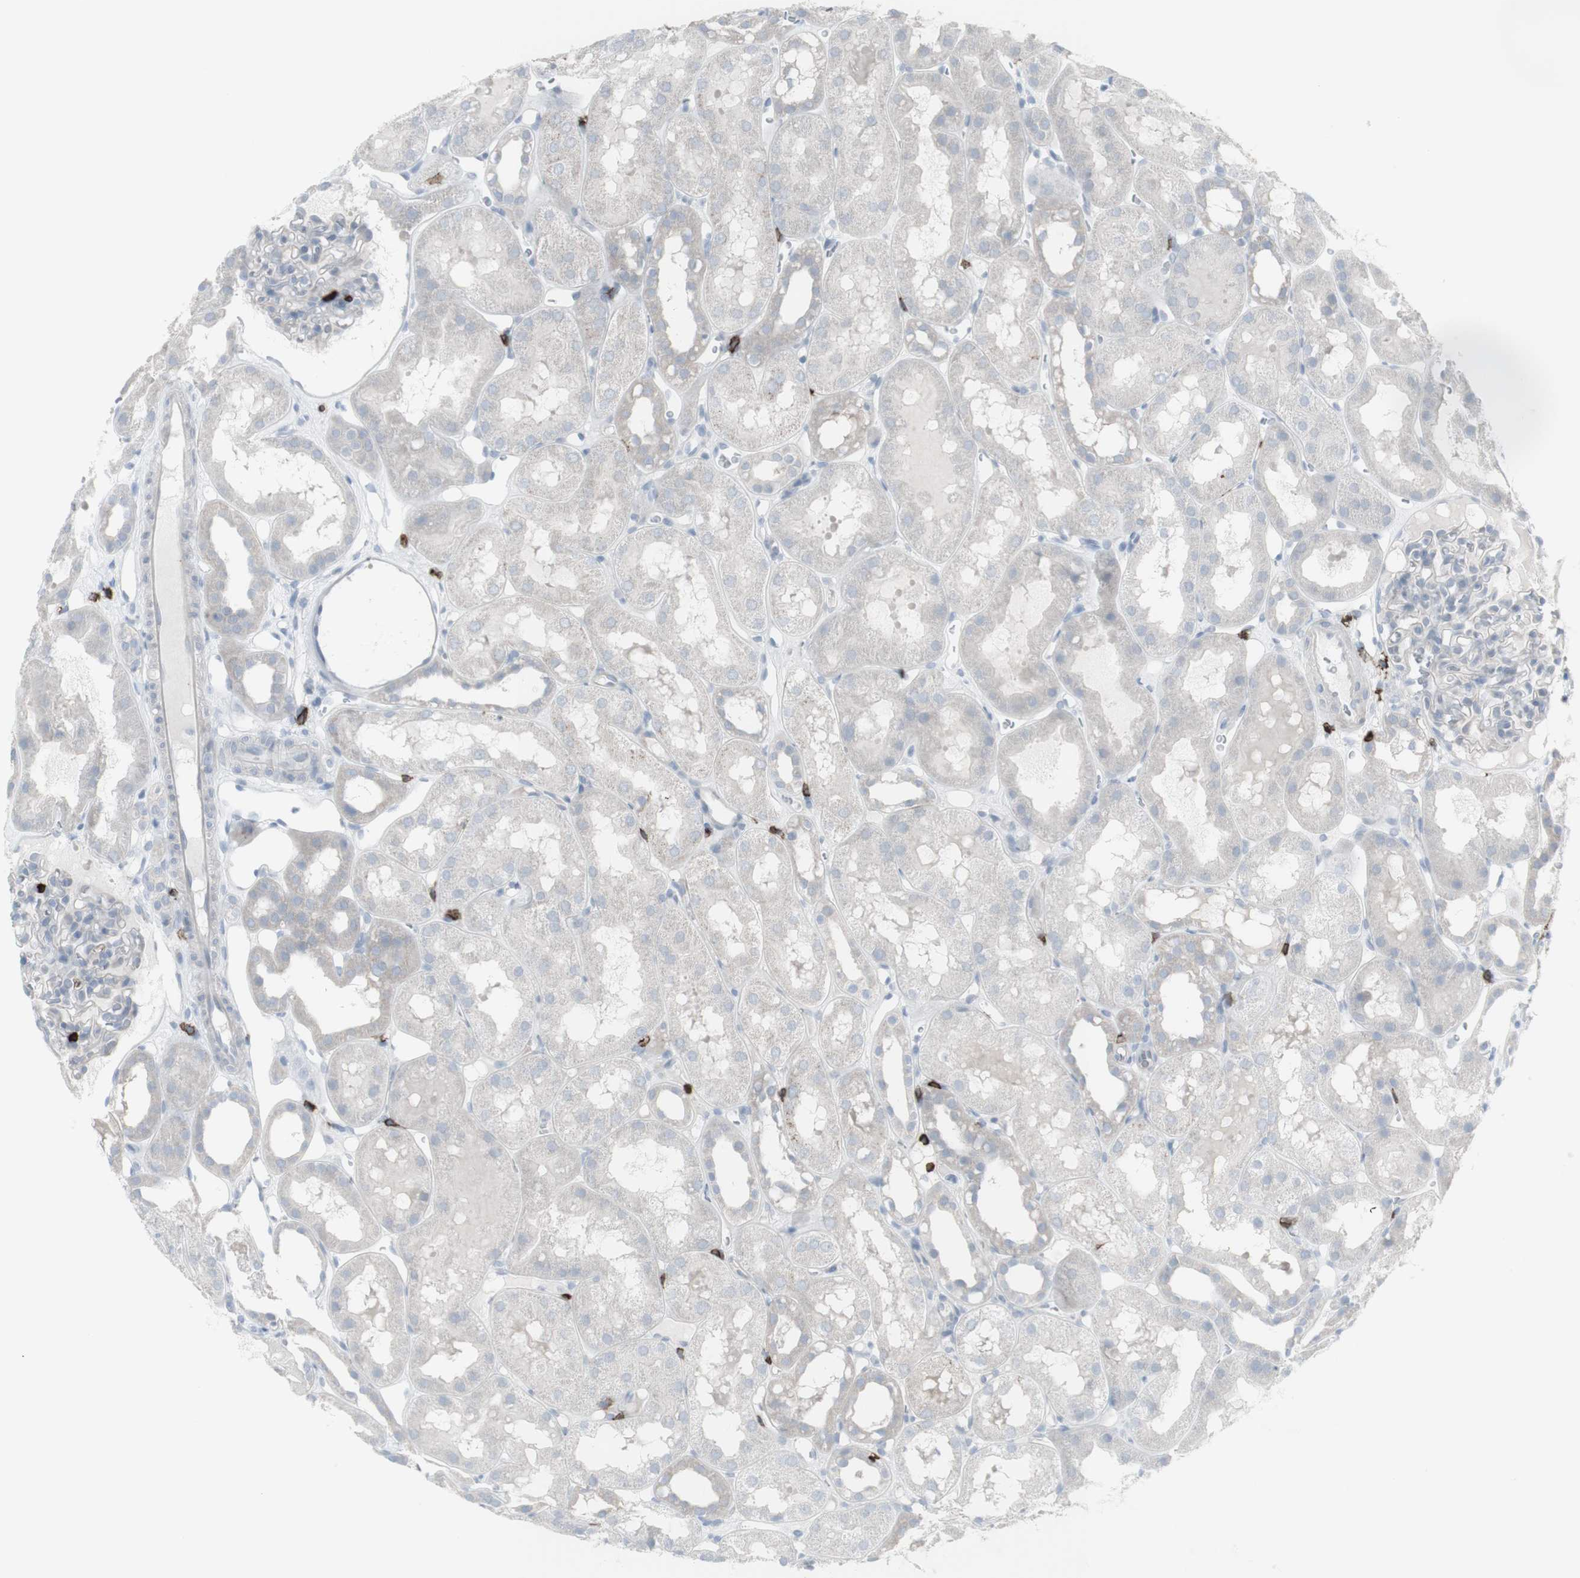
{"staining": {"intensity": "negative", "quantity": "none", "location": "none"}, "tissue": "kidney", "cell_type": "Cells in glomeruli", "image_type": "normal", "snomed": [{"axis": "morphology", "description": "Normal tissue, NOS"}, {"axis": "topography", "description": "Kidney"}, {"axis": "topography", "description": "Urinary bladder"}], "caption": "There is no significant staining in cells in glomeruli of kidney. (DAB immunohistochemistry, high magnification).", "gene": "CD247", "patient": {"sex": "male", "age": 16}}